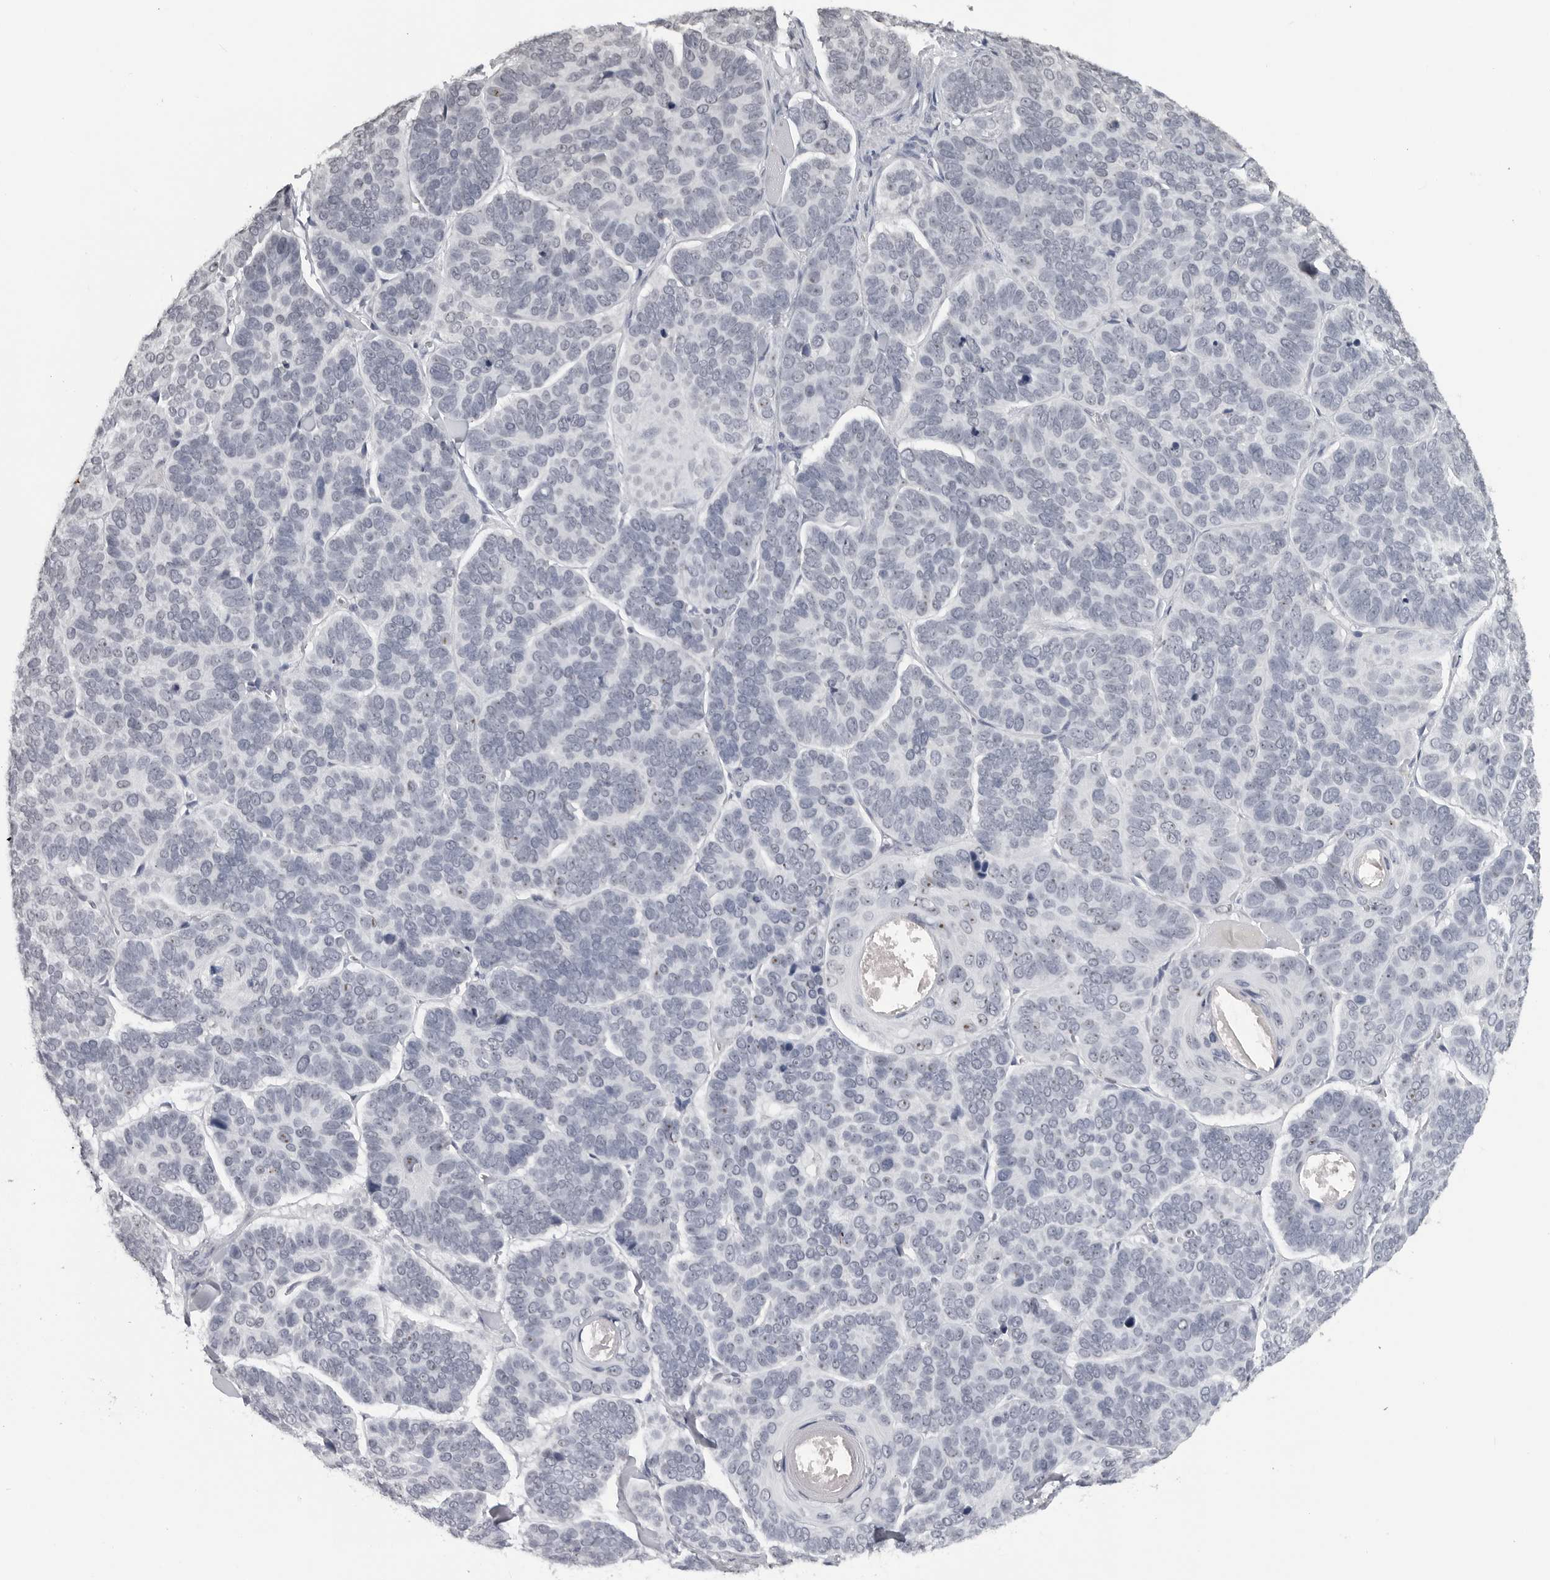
{"staining": {"intensity": "negative", "quantity": "none", "location": "none"}, "tissue": "skin cancer", "cell_type": "Tumor cells", "image_type": "cancer", "snomed": [{"axis": "morphology", "description": "Basal cell carcinoma"}, {"axis": "topography", "description": "Skin"}], "caption": "The micrograph exhibits no staining of tumor cells in skin cancer (basal cell carcinoma).", "gene": "DDX54", "patient": {"sex": "male", "age": 62}}